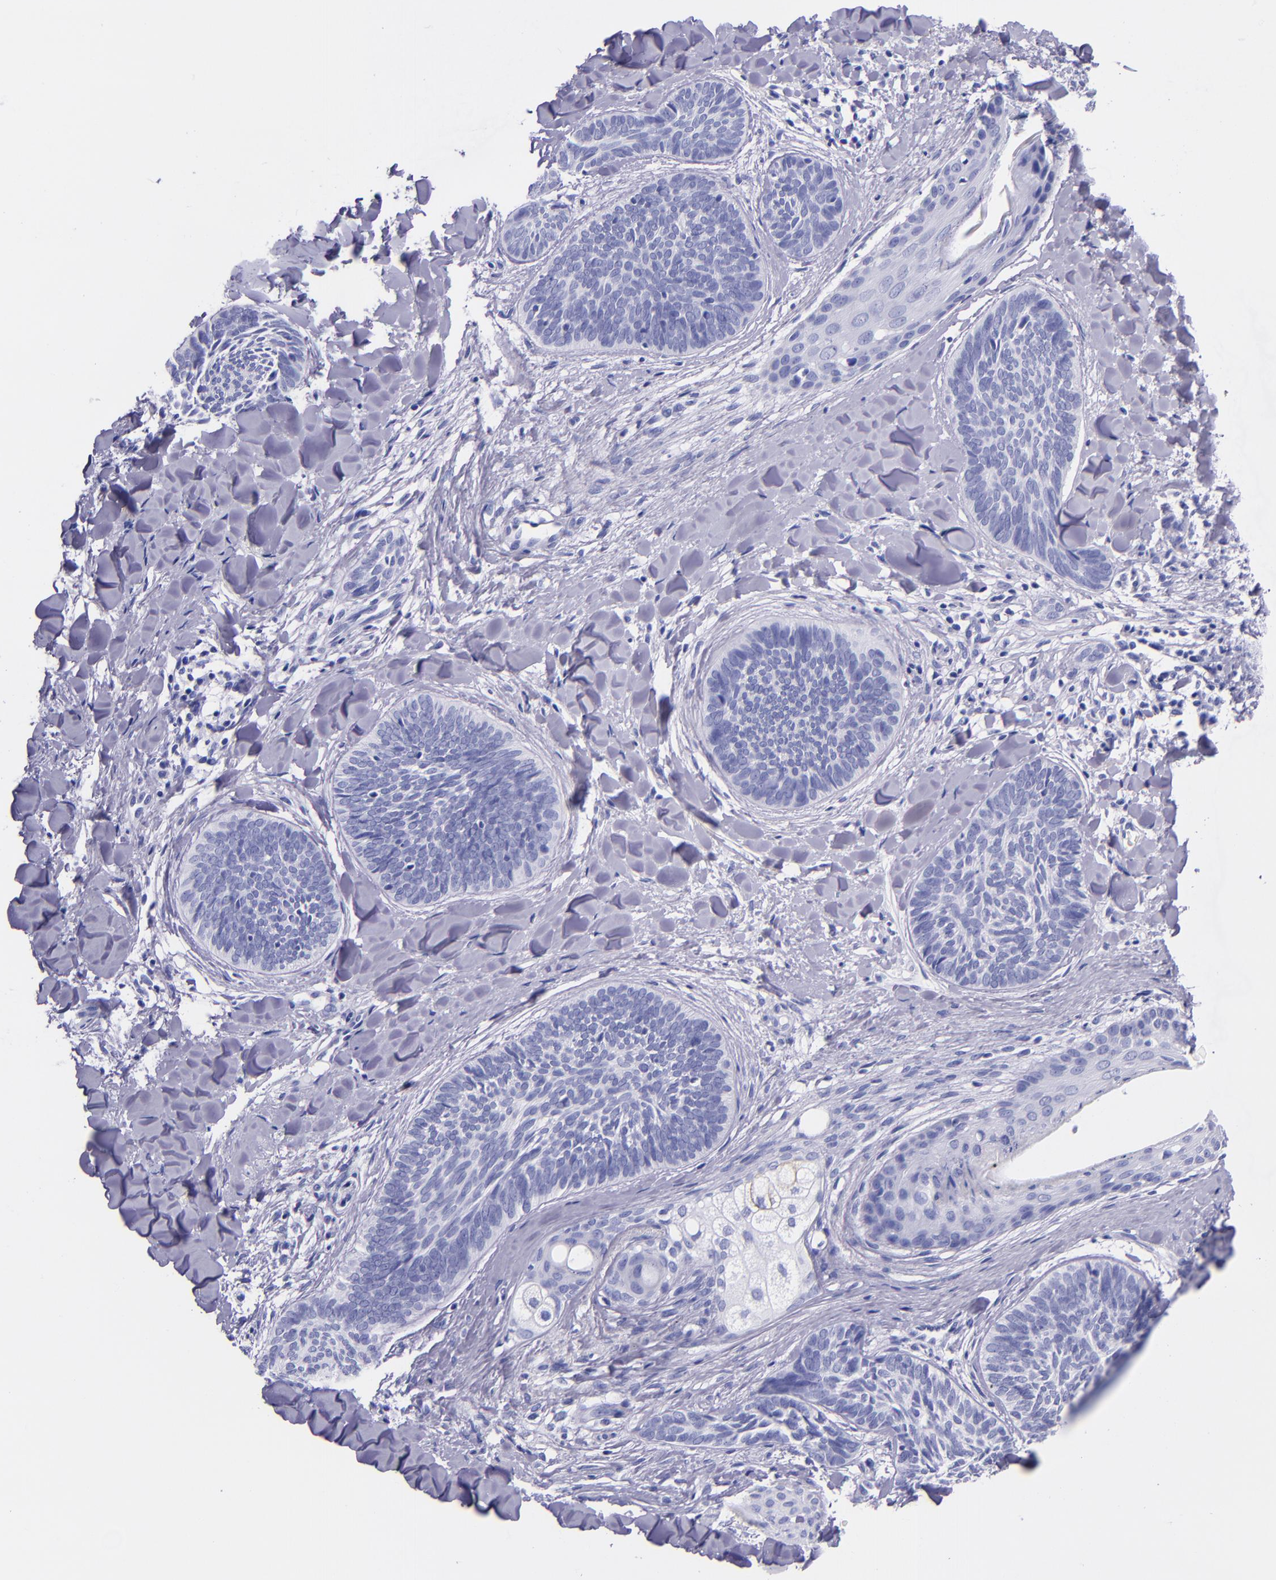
{"staining": {"intensity": "negative", "quantity": "none", "location": "none"}, "tissue": "skin cancer", "cell_type": "Tumor cells", "image_type": "cancer", "snomed": [{"axis": "morphology", "description": "Basal cell carcinoma"}, {"axis": "topography", "description": "Skin"}], "caption": "Tumor cells show no significant expression in skin cancer (basal cell carcinoma).", "gene": "MBP", "patient": {"sex": "female", "age": 81}}